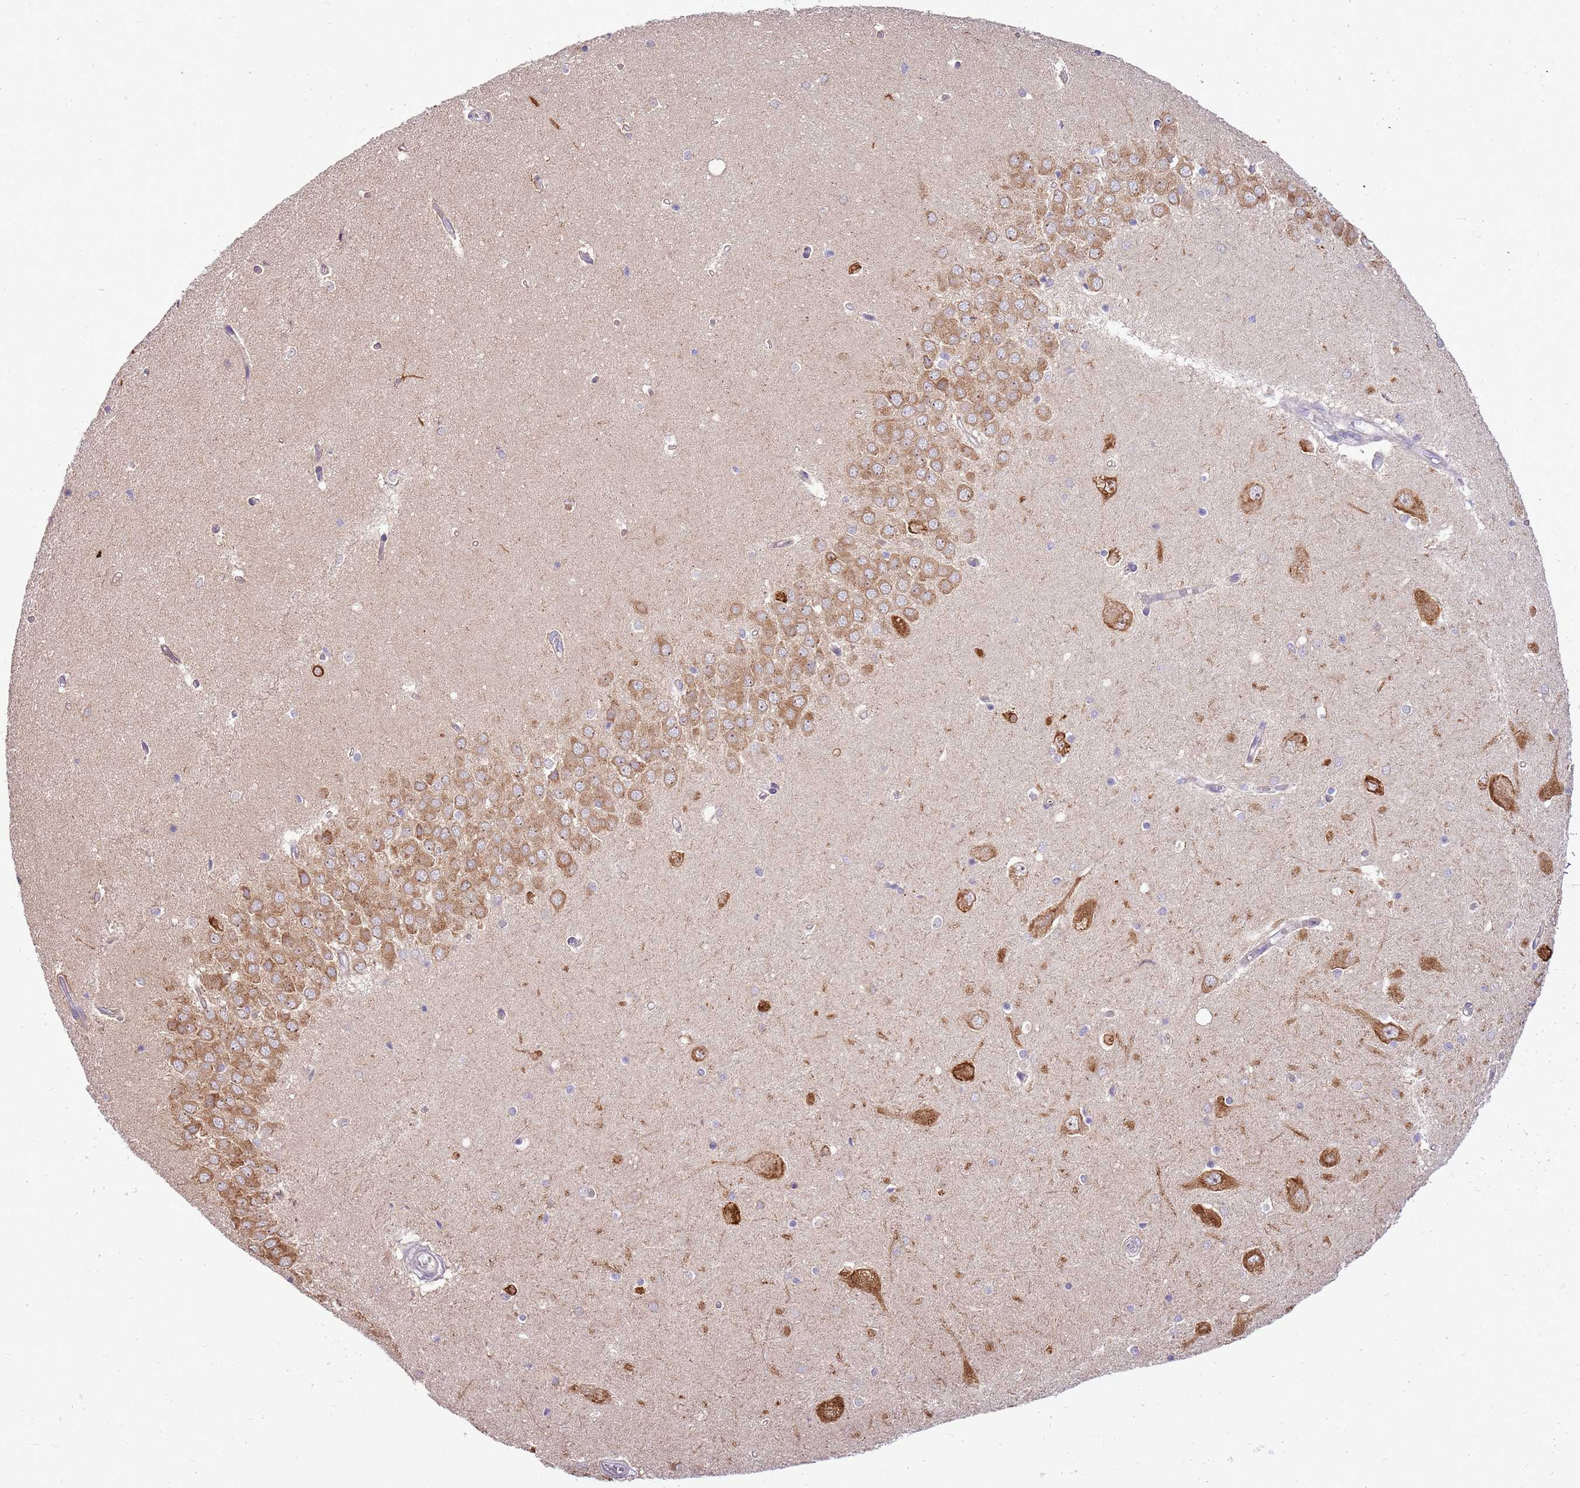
{"staining": {"intensity": "negative", "quantity": "none", "location": "none"}, "tissue": "hippocampus", "cell_type": "Glial cells", "image_type": "normal", "snomed": [{"axis": "morphology", "description": "Normal tissue, NOS"}, {"axis": "topography", "description": "Hippocampus"}], "caption": "Immunohistochemistry (IHC) photomicrograph of unremarkable human hippocampus stained for a protein (brown), which displays no staining in glial cells. (Brightfield microscopy of DAB IHC at high magnification).", "gene": "UGGT2", "patient": {"sex": "male", "age": 45}}